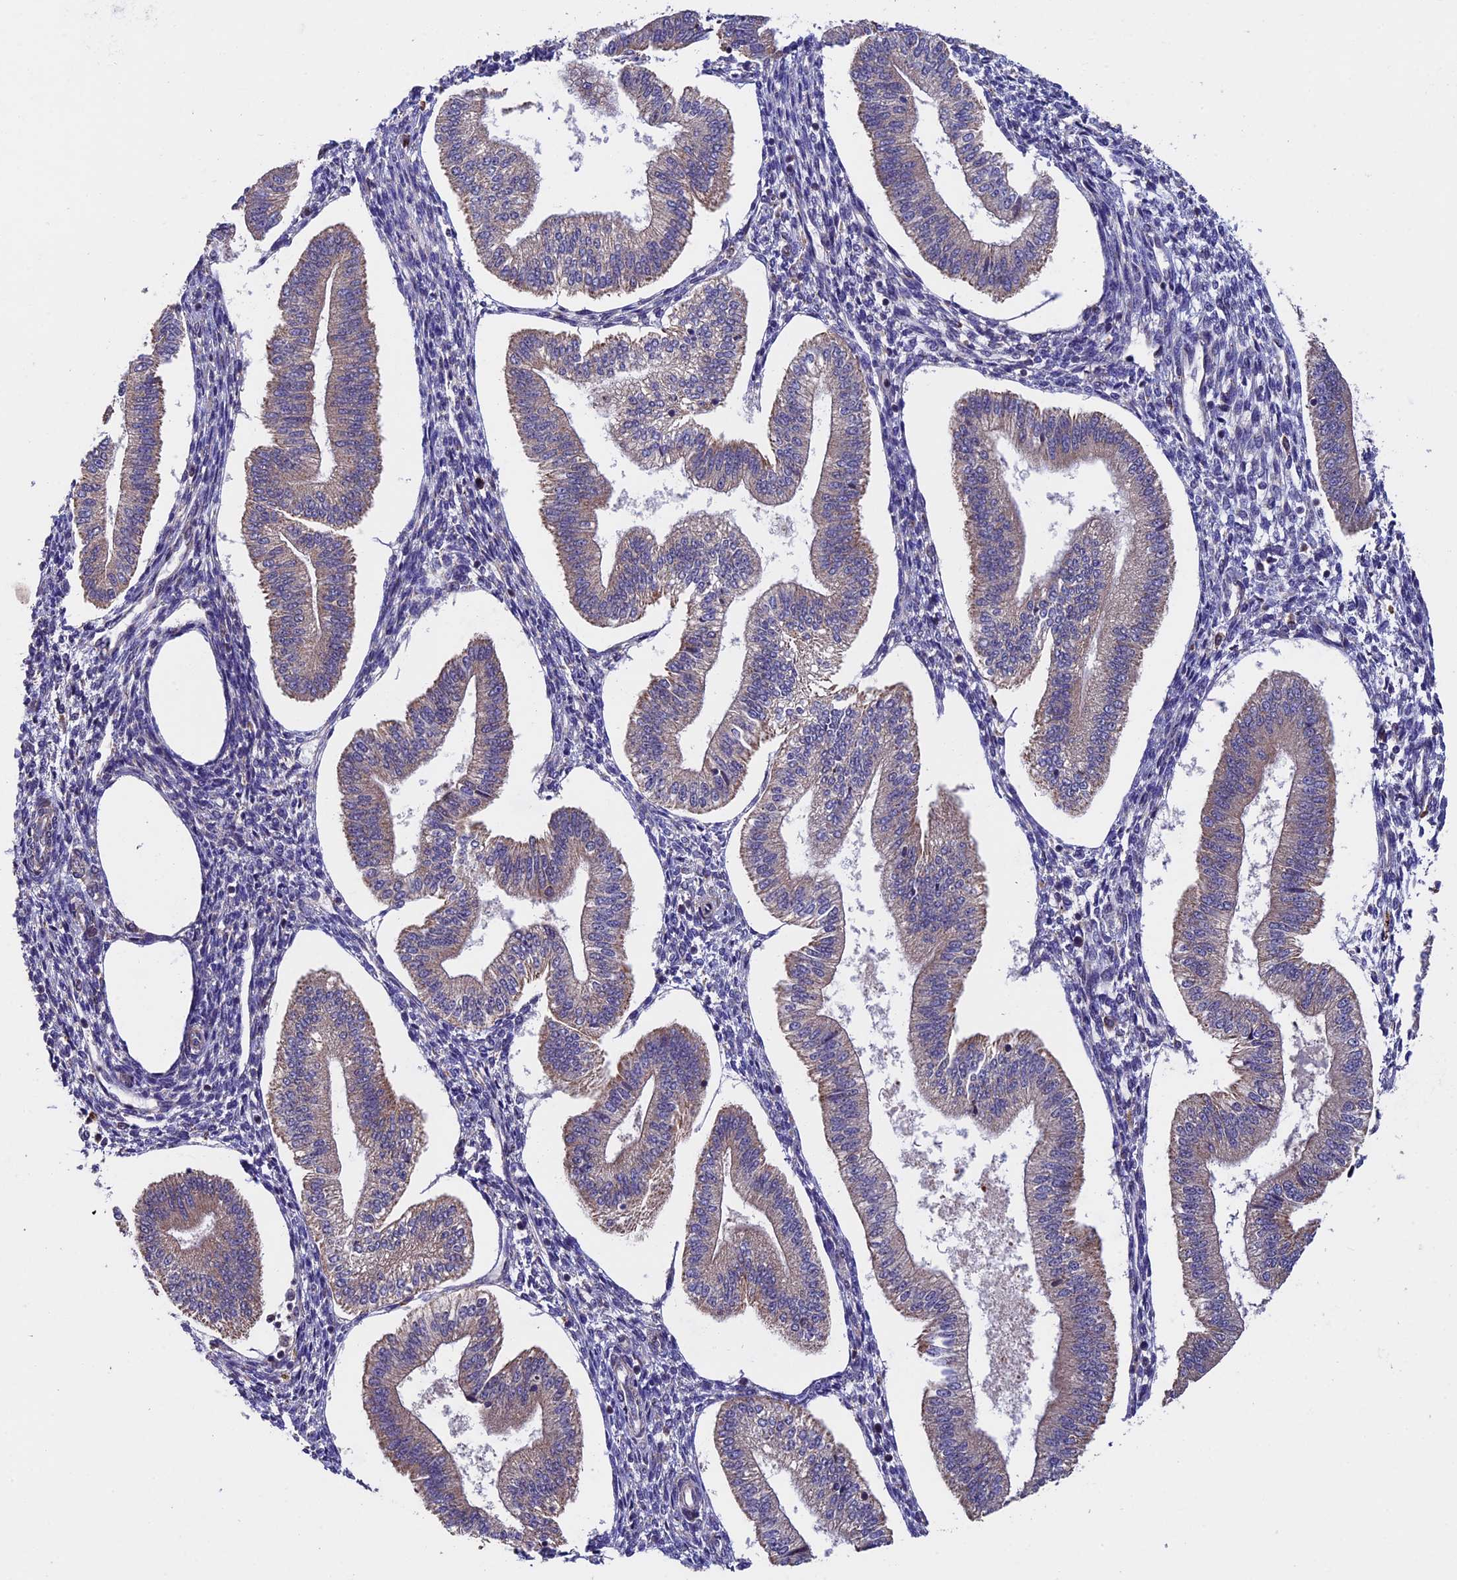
{"staining": {"intensity": "weak", "quantity": "25%-75%", "location": "cytoplasmic/membranous"}, "tissue": "endometrium", "cell_type": "Cells in endometrial stroma", "image_type": "normal", "snomed": [{"axis": "morphology", "description": "Normal tissue, NOS"}, {"axis": "topography", "description": "Endometrium"}], "caption": "A brown stain labels weak cytoplasmic/membranous staining of a protein in cells in endometrial stroma of normal endometrium. The staining is performed using DAB (3,3'-diaminobenzidine) brown chromogen to label protein expression. The nuclei are counter-stained blue using hematoxylin.", "gene": "RNF17", "patient": {"sex": "female", "age": 34}}